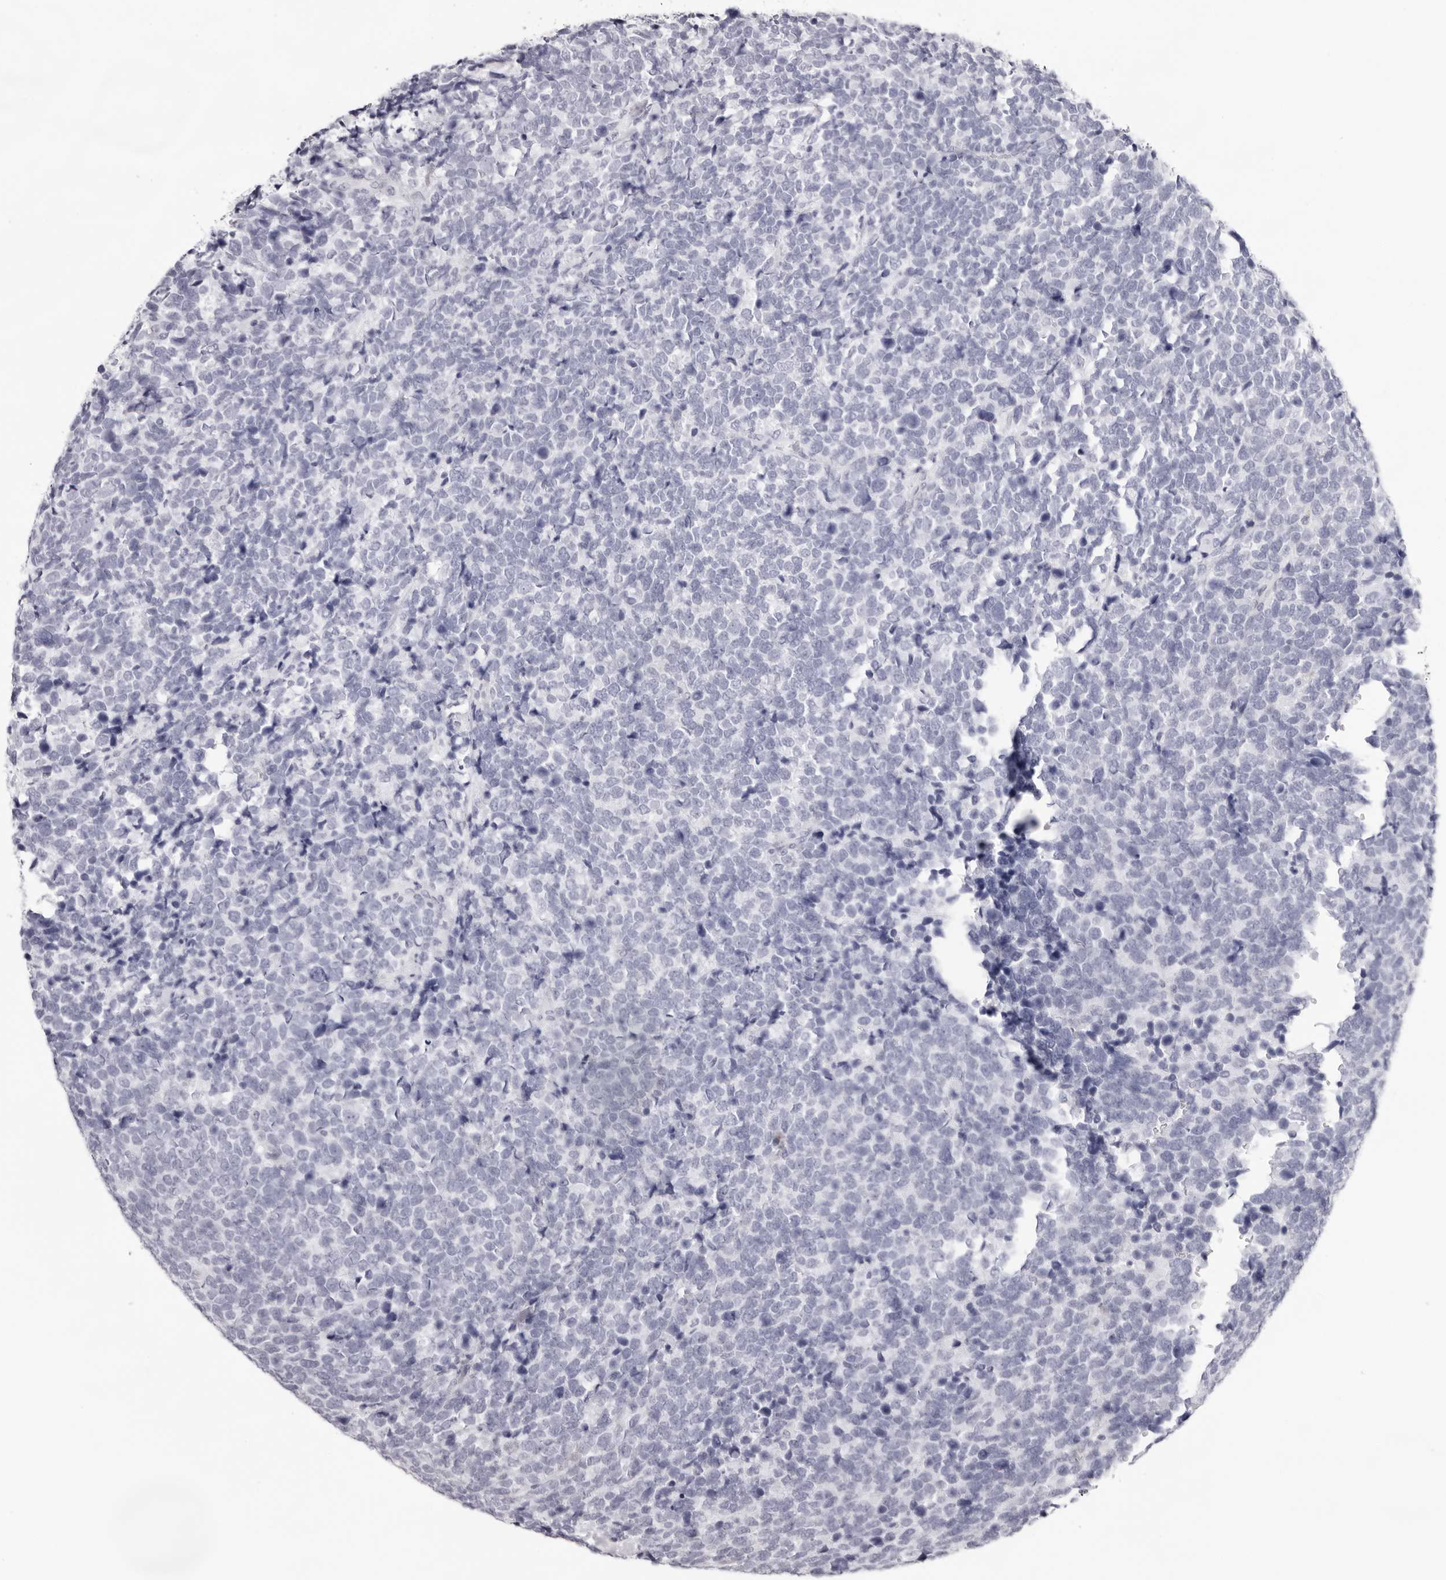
{"staining": {"intensity": "negative", "quantity": "none", "location": "none"}, "tissue": "urothelial cancer", "cell_type": "Tumor cells", "image_type": "cancer", "snomed": [{"axis": "morphology", "description": "Urothelial carcinoma, High grade"}, {"axis": "topography", "description": "Urinary bladder"}], "caption": "Tumor cells show no significant protein expression in urothelial cancer.", "gene": "SMIM2", "patient": {"sex": "female", "age": 82}}